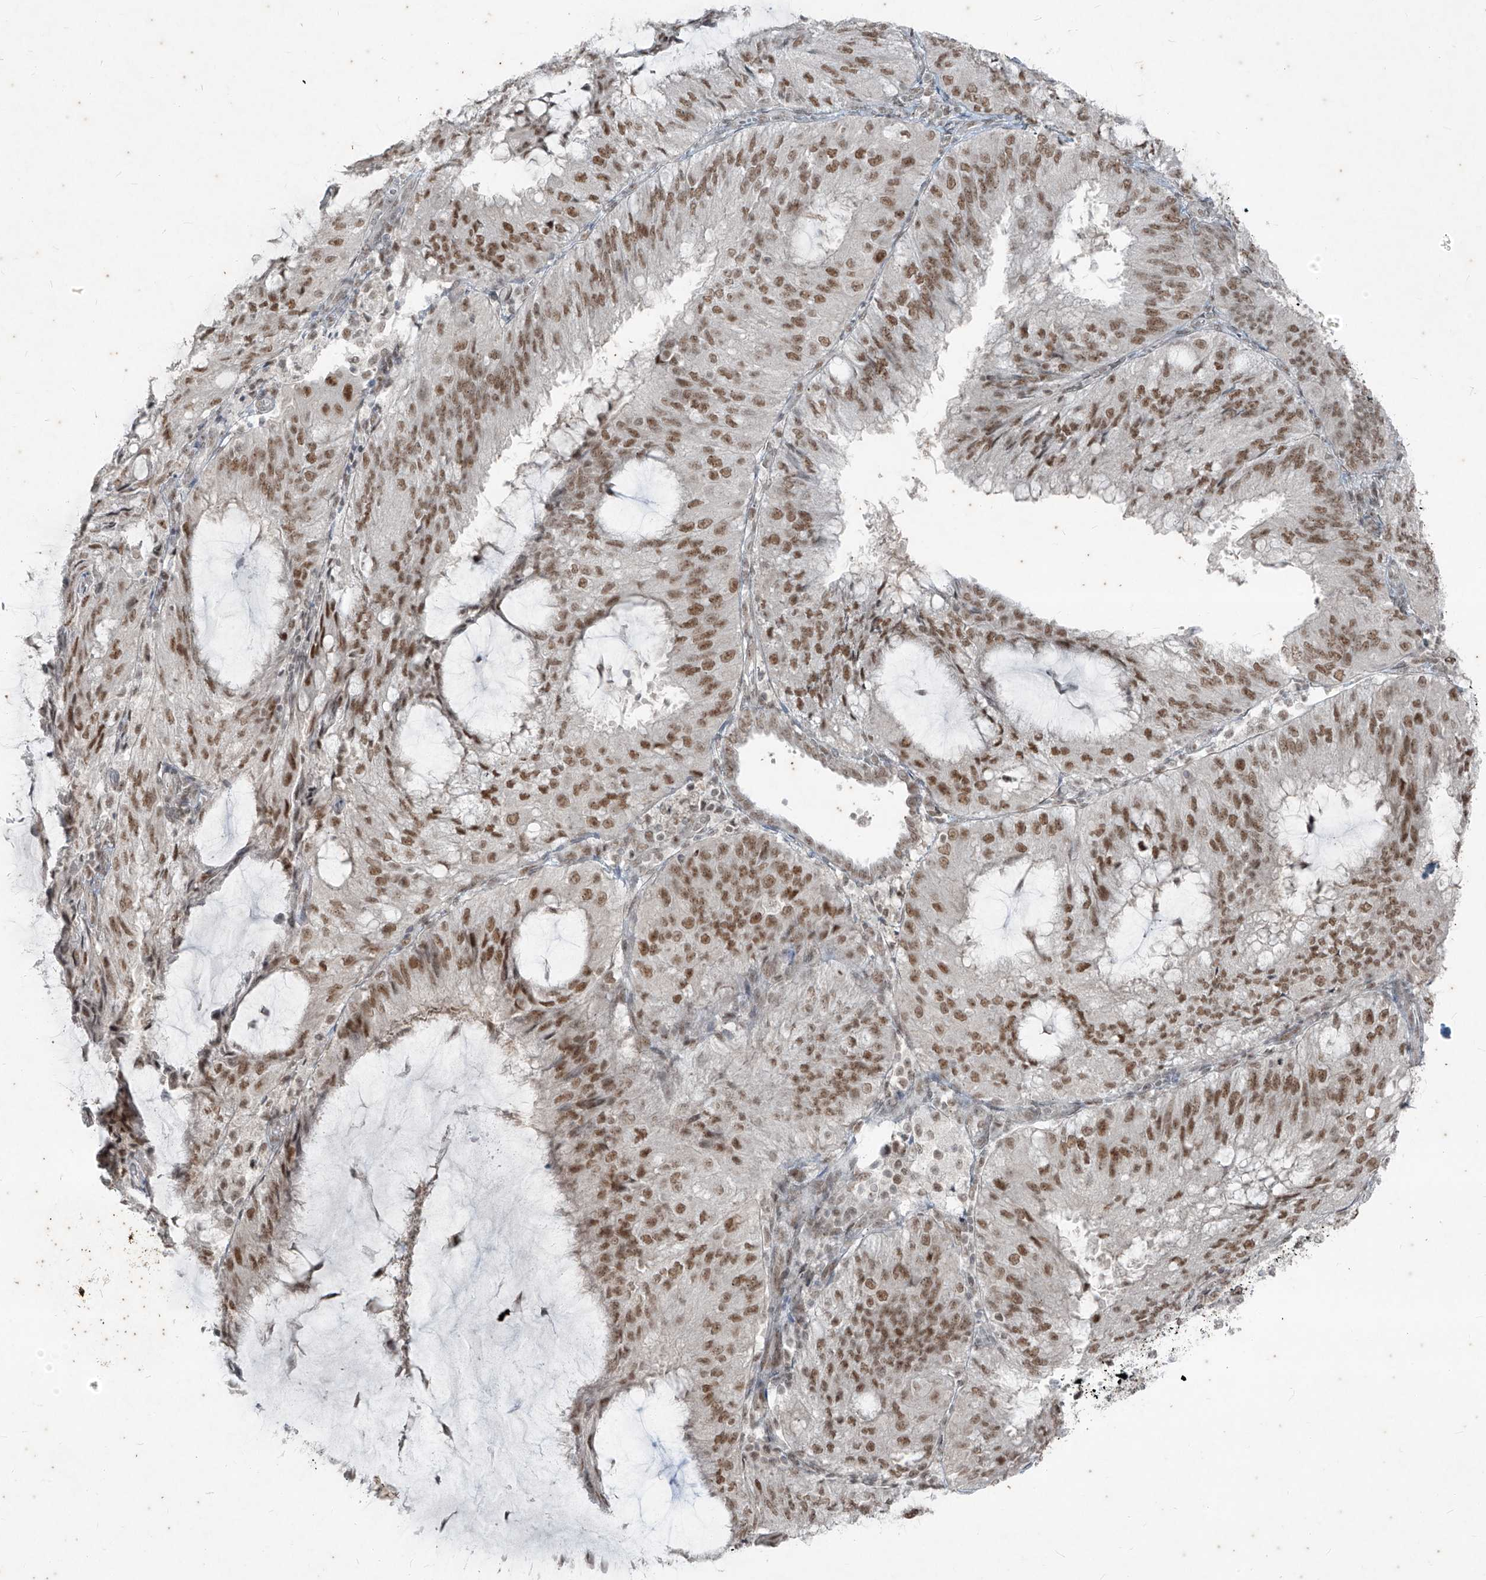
{"staining": {"intensity": "moderate", "quantity": ">75%", "location": "nuclear"}, "tissue": "endometrial cancer", "cell_type": "Tumor cells", "image_type": "cancer", "snomed": [{"axis": "morphology", "description": "Adenocarcinoma, NOS"}, {"axis": "topography", "description": "Endometrium"}], "caption": "A brown stain highlights moderate nuclear expression of a protein in endometrial adenocarcinoma tumor cells. (DAB IHC, brown staining for protein, blue staining for nuclei).", "gene": "ZNF354B", "patient": {"sex": "female", "age": 81}}